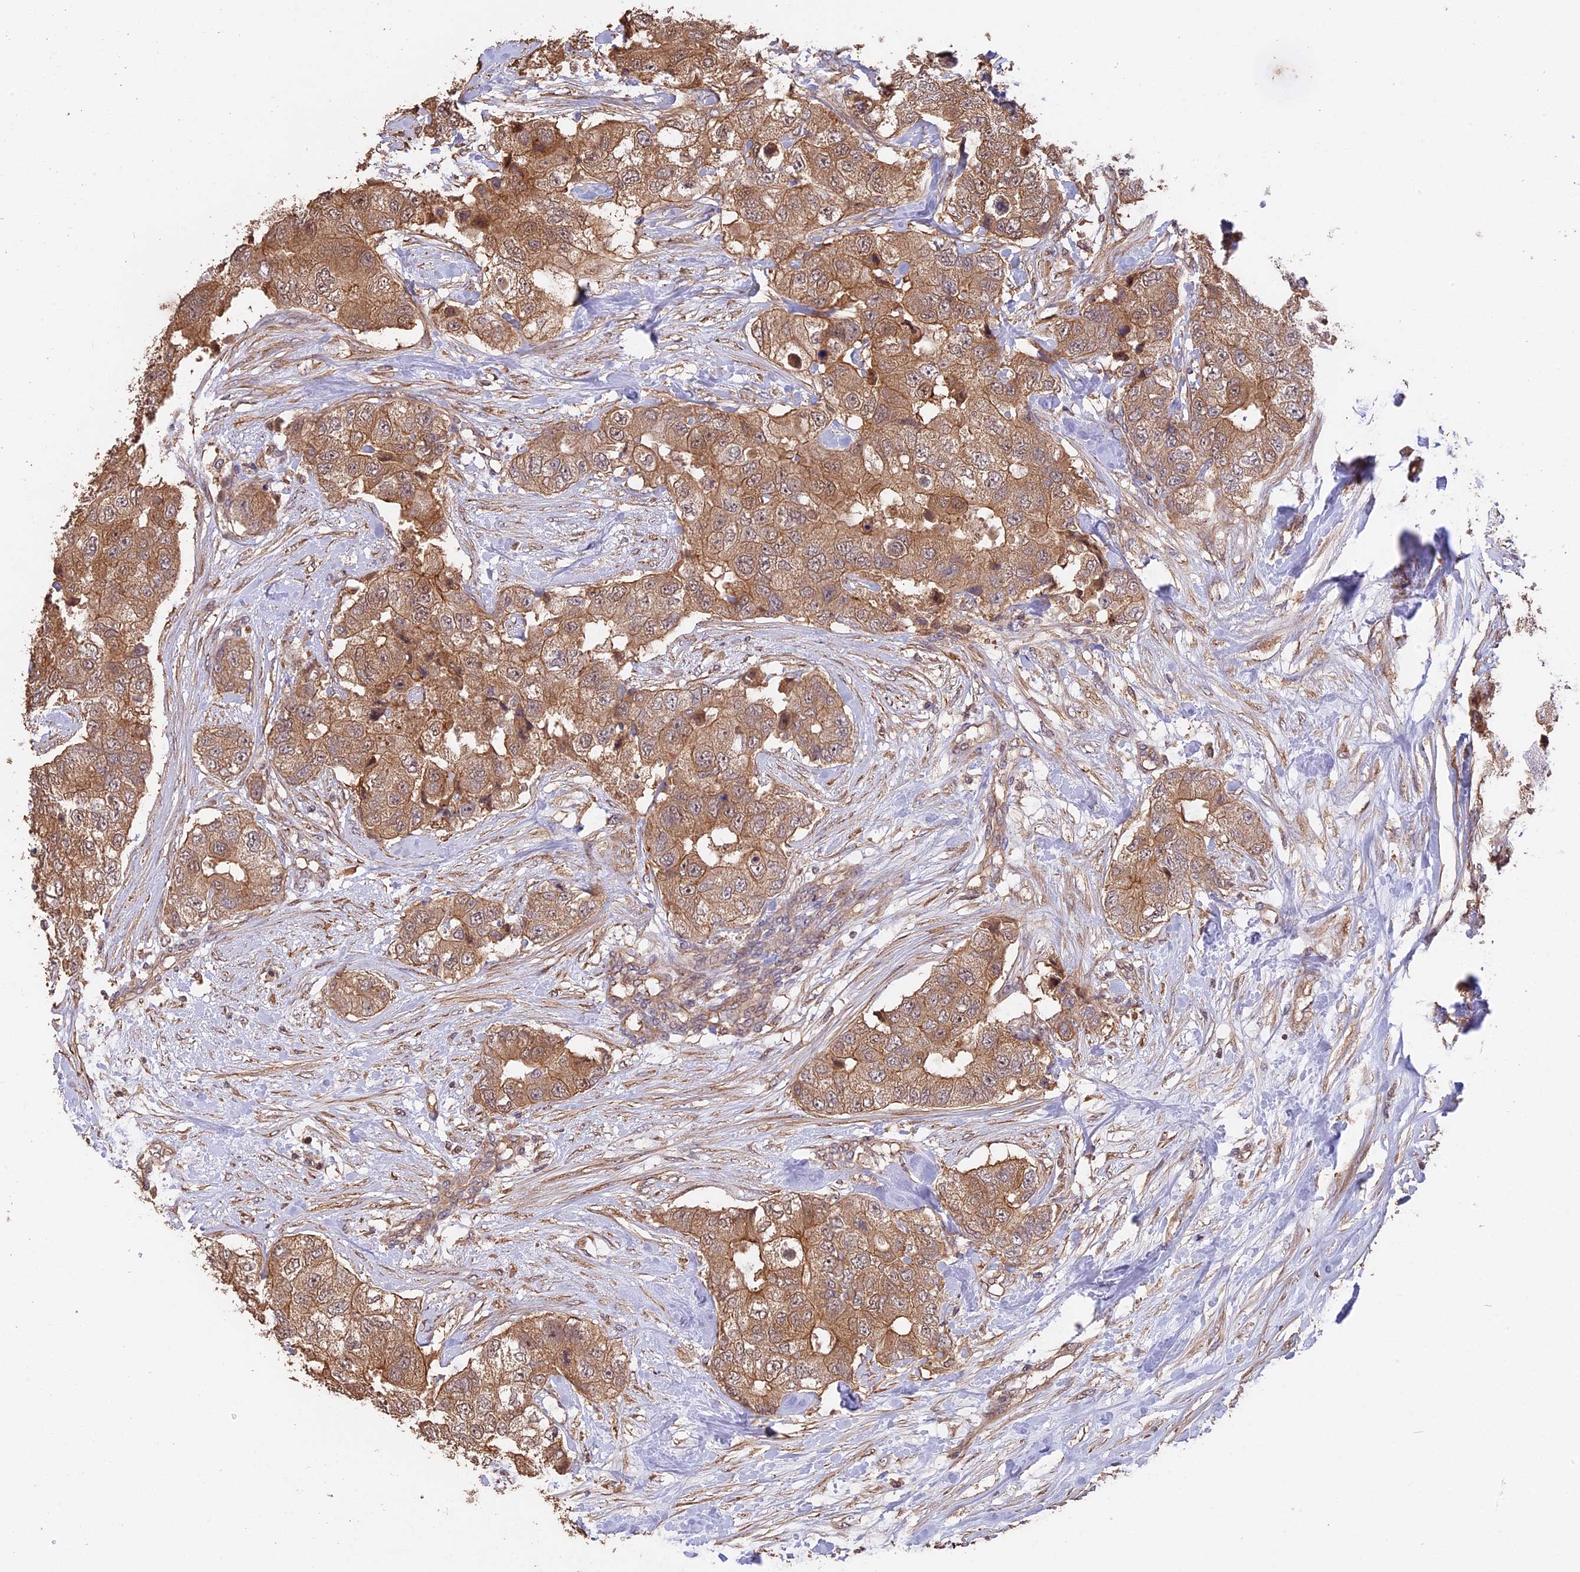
{"staining": {"intensity": "moderate", "quantity": ">75%", "location": "cytoplasmic/membranous"}, "tissue": "breast cancer", "cell_type": "Tumor cells", "image_type": "cancer", "snomed": [{"axis": "morphology", "description": "Duct carcinoma"}, {"axis": "topography", "description": "Breast"}], "caption": "Immunohistochemical staining of infiltrating ductal carcinoma (breast) displays medium levels of moderate cytoplasmic/membranous protein staining in about >75% of tumor cells.", "gene": "RASAL1", "patient": {"sex": "female", "age": 62}}